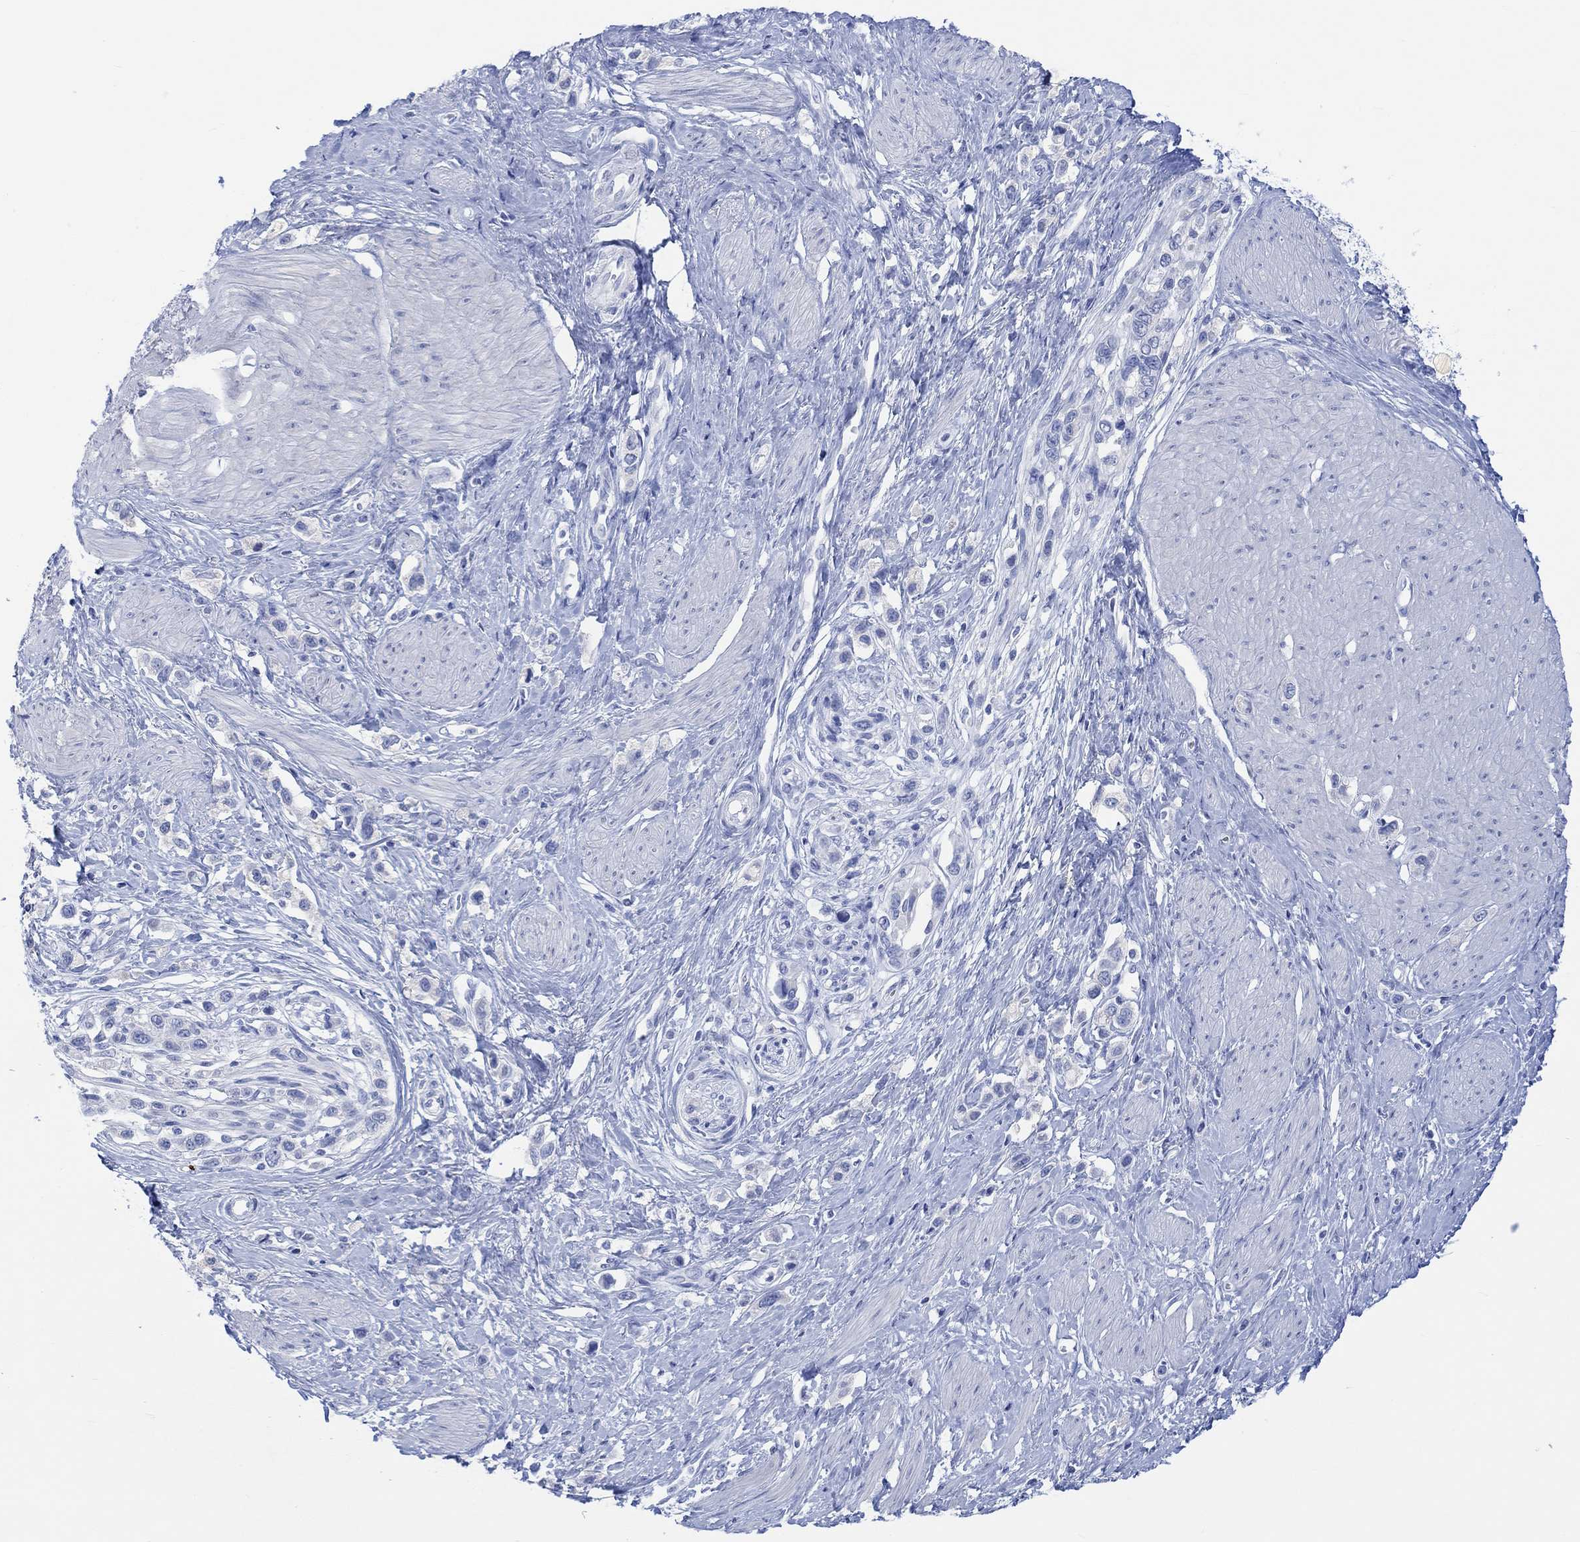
{"staining": {"intensity": "negative", "quantity": "none", "location": "none"}, "tissue": "stomach cancer", "cell_type": "Tumor cells", "image_type": "cancer", "snomed": [{"axis": "morphology", "description": "Normal tissue, NOS"}, {"axis": "morphology", "description": "Adenocarcinoma, NOS"}, {"axis": "morphology", "description": "Adenocarcinoma, High grade"}, {"axis": "topography", "description": "Stomach, upper"}, {"axis": "topography", "description": "Stomach"}], "caption": "Tumor cells show no significant protein positivity in adenocarcinoma (stomach). Brightfield microscopy of immunohistochemistry (IHC) stained with DAB (brown) and hematoxylin (blue), captured at high magnification.", "gene": "CALCA", "patient": {"sex": "female", "age": 65}}